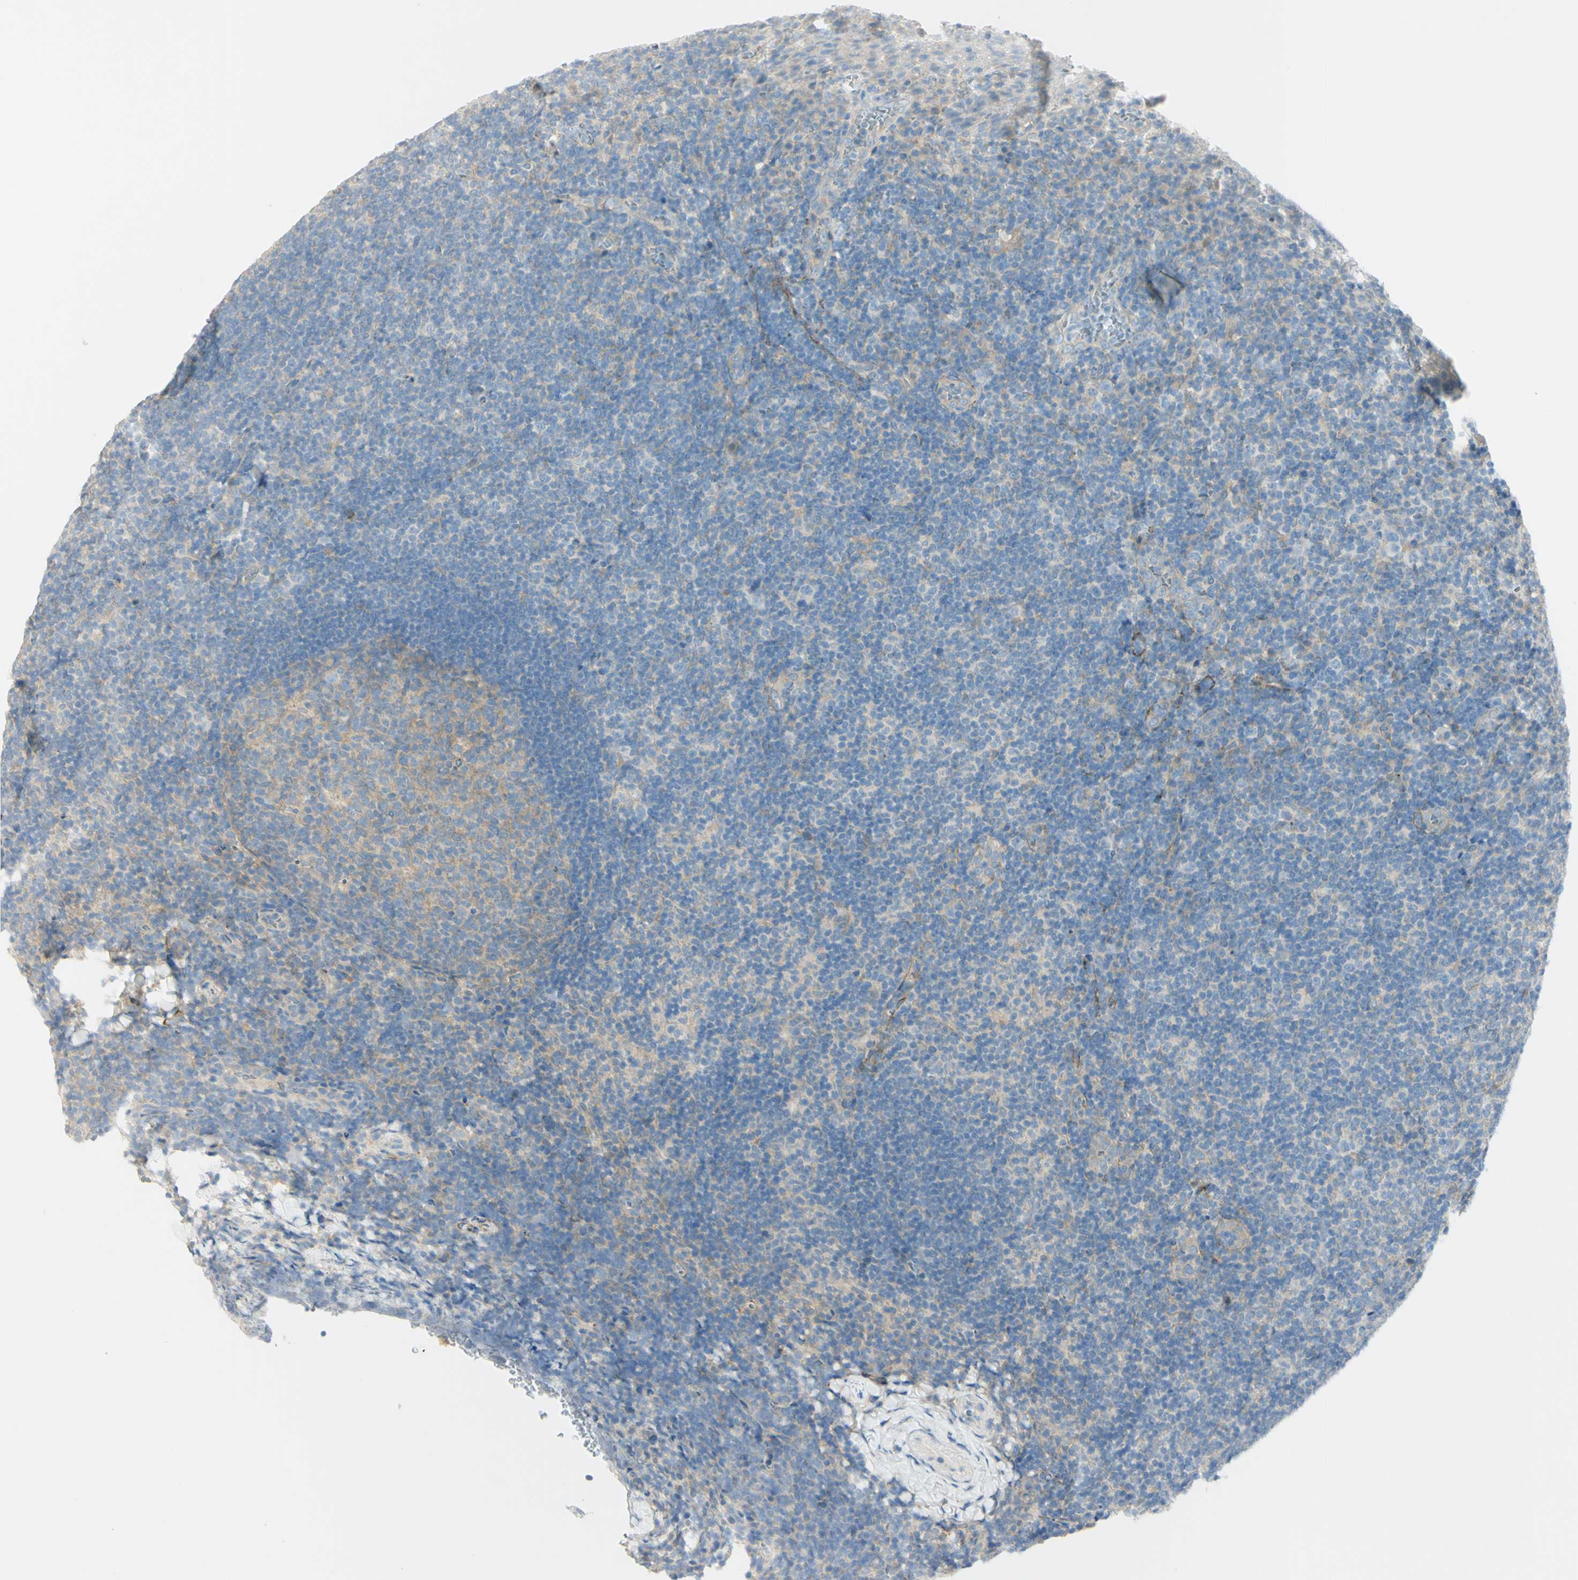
{"staining": {"intensity": "weak", "quantity": "<25%", "location": "cytoplasmic/membranous"}, "tissue": "tonsil", "cell_type": "Germinal center cells", "image_type": "normal", "snomed": [{"axis": "morphology", "description": "Normal tissue, NOS"}, {"axis": "topography", "description": "Tonsil"}], "caption": "Immunohistochemical staining of normal human tonsil shows no significant positivity in germinal center cells.", "gene": "GCNT3", "patient": {"sex": "male", "age": 37}}